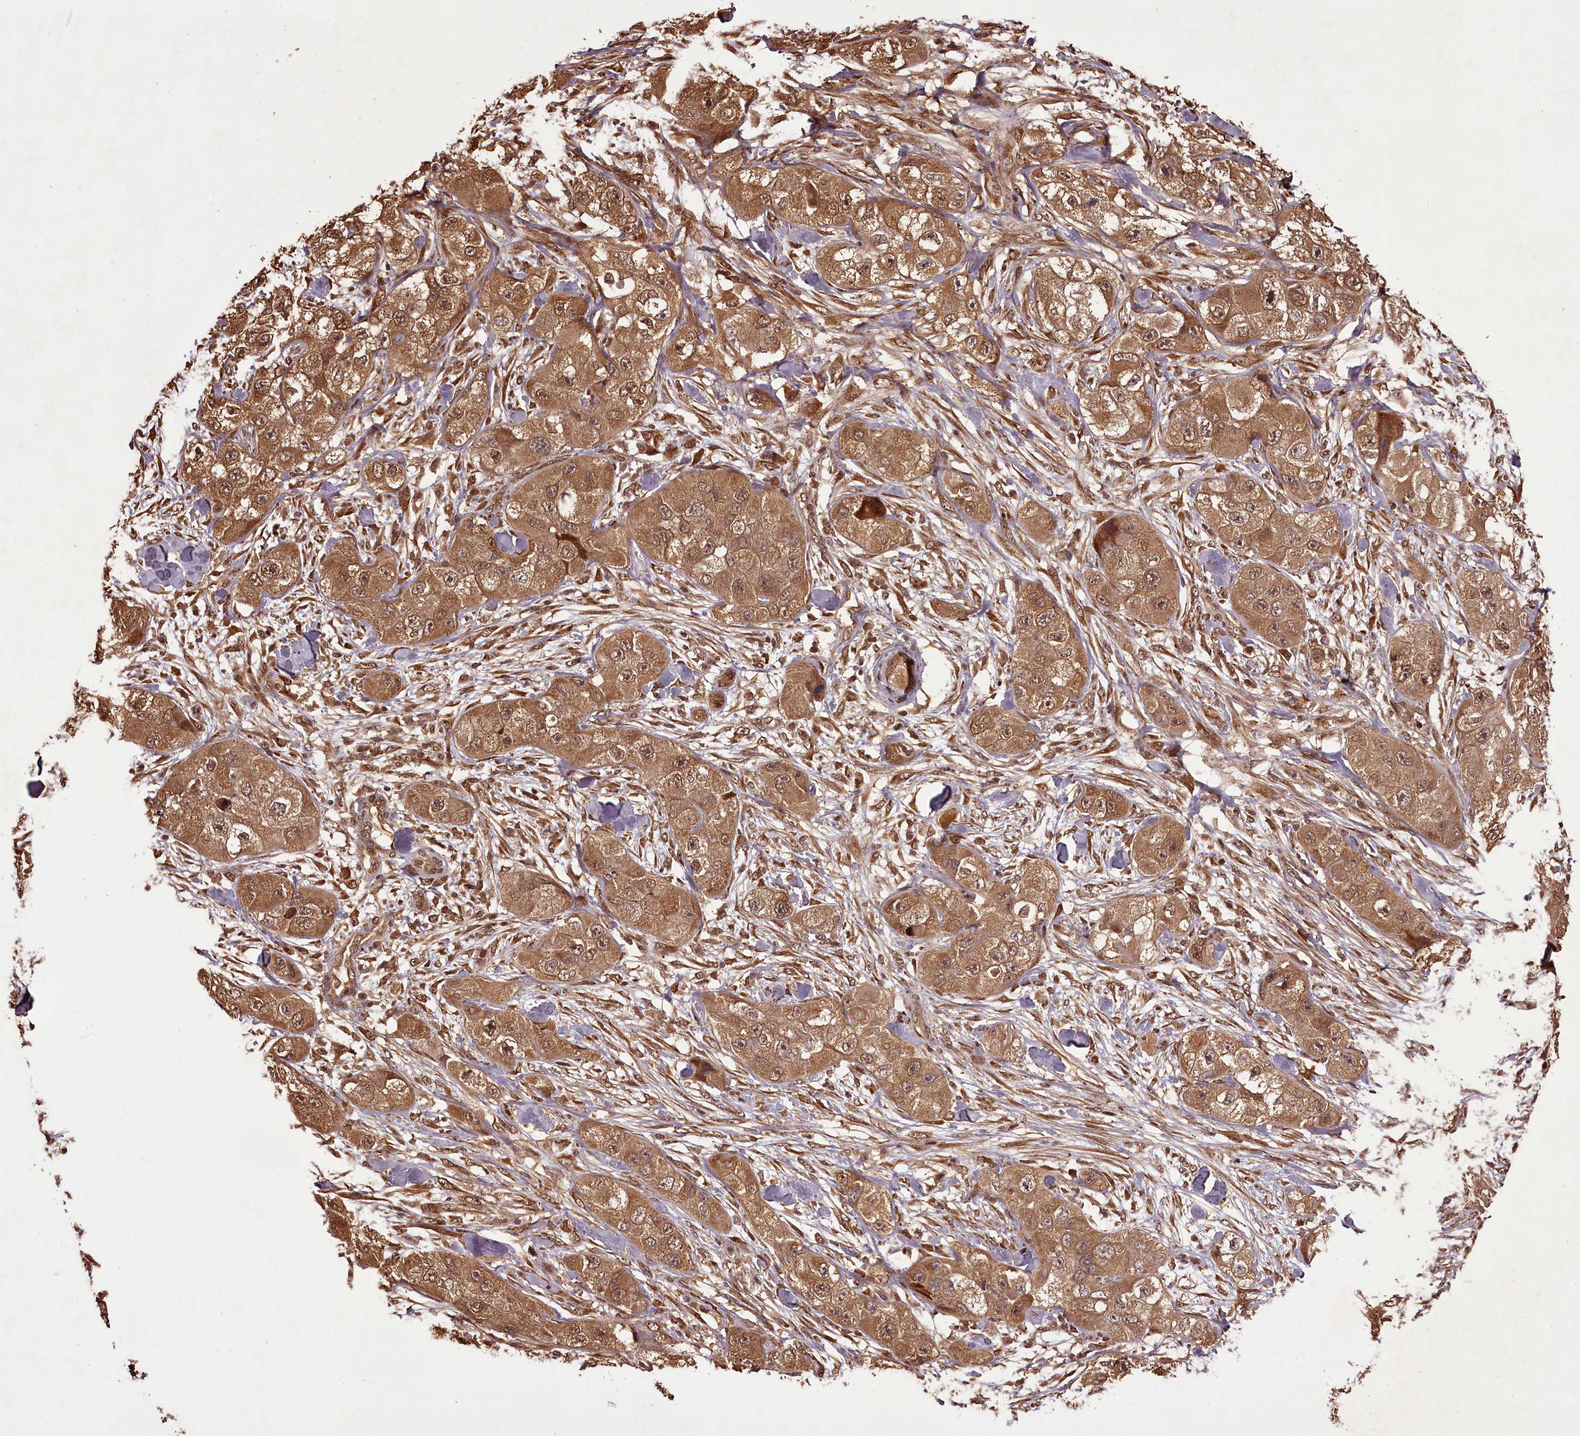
{"staining": {"intensity": "moderate", "quantity": ">75%", "location": "cytoplasmic/membranous,nuclear"}, "tissue": "skin cancer", "cell_type": "Tumor cells", "image_type": "cancer", "snomed": [{"axis": "morphology", "description": "Squamous cell carcinoma, NOS"}, {"axis": "topography", "description": "Skin"}, {"axis": "topography", "description": "Subcutis"}], "caption": "Protein expression analysis of squamous cell carcinoma (skin) reveals moderate cytoplasmic/membranous and nuclear positivity in about >75% of tumor cells.", "gene": "NPRL2", "patient": {"sex": "male", "age": 73}}